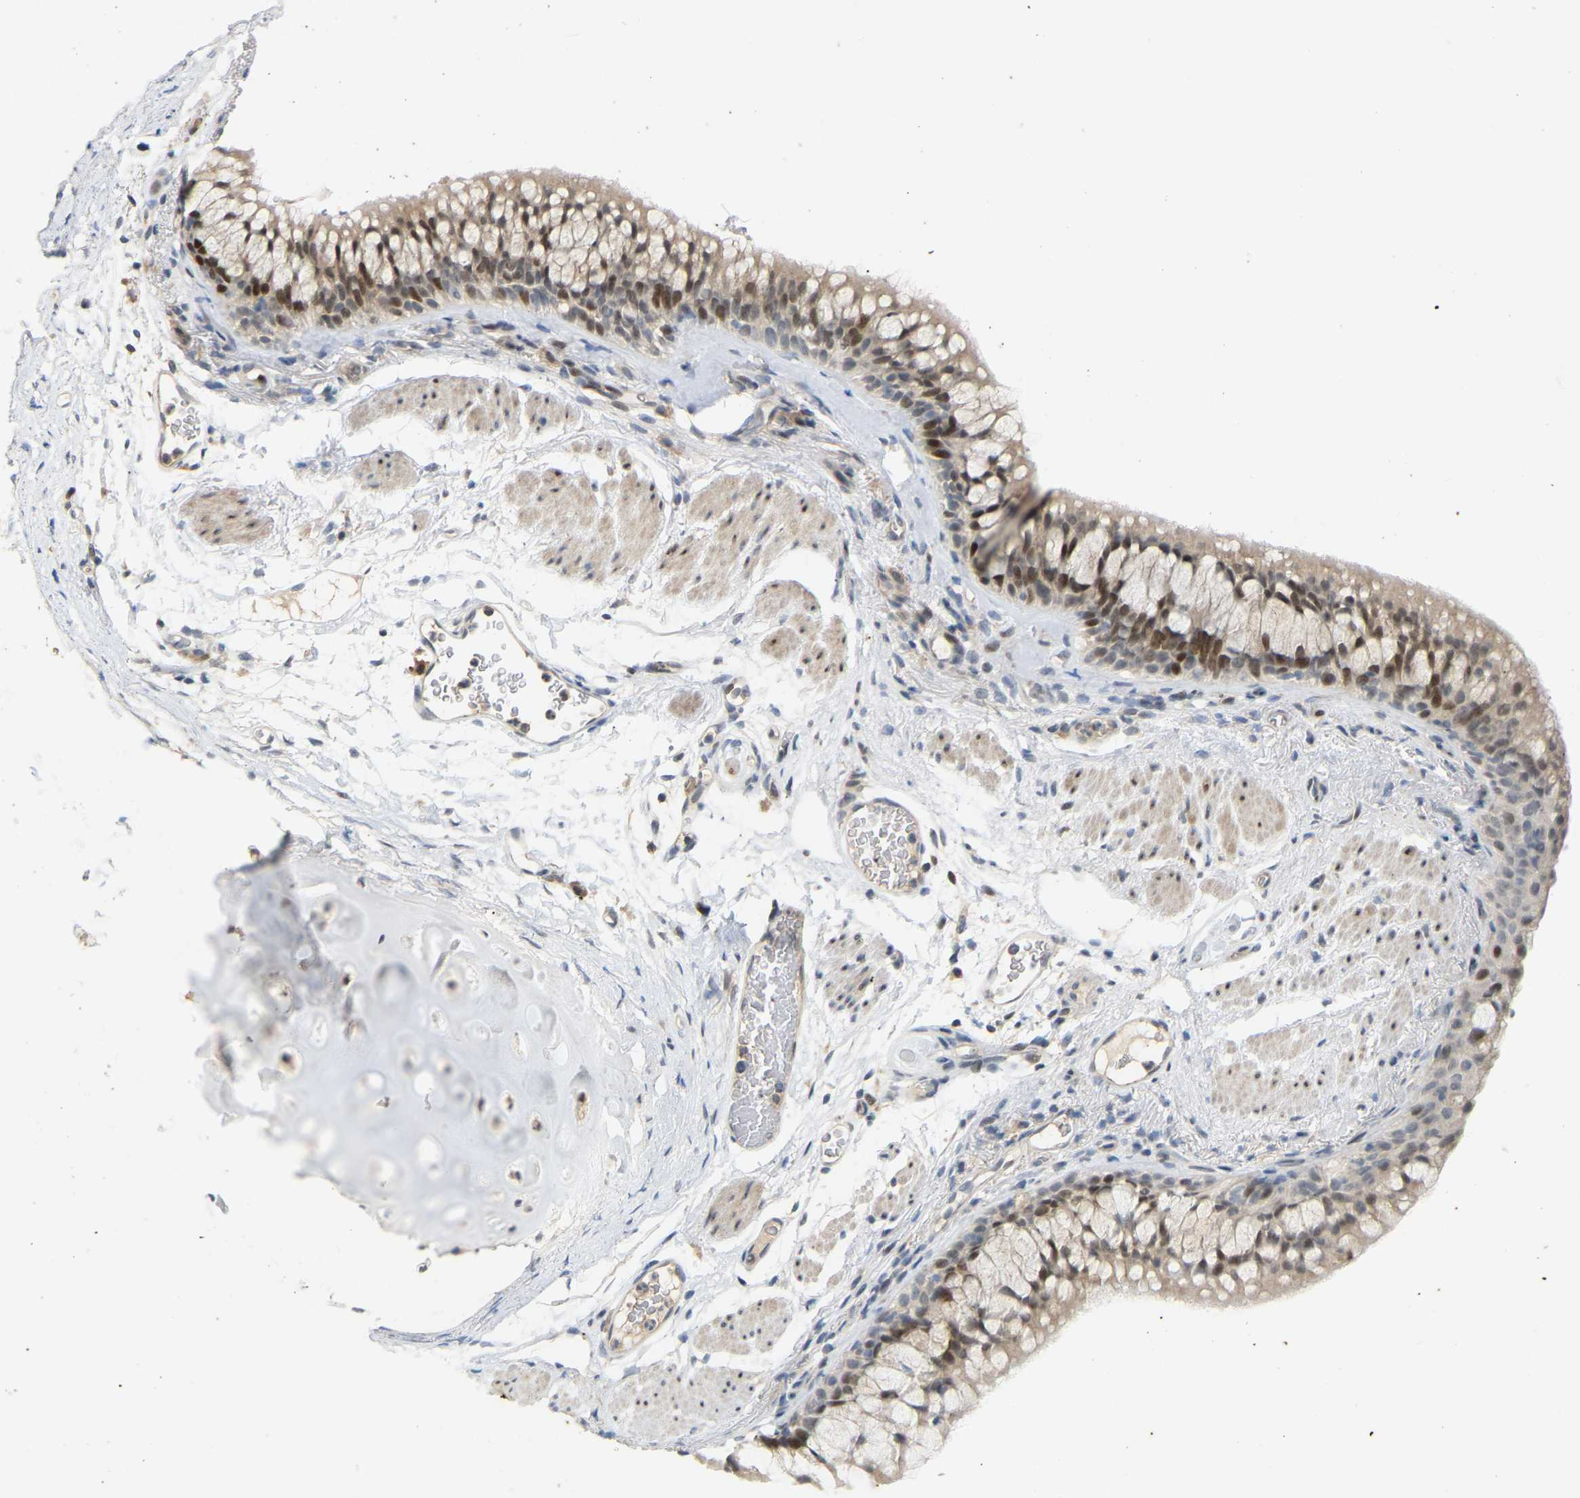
{"staining": {"intensity": "moderate", "quantity": ">75%", "location": "cytoplasmic/membranous,nuclear"}, "tissue": "bronchus", "cell_type": "Respiratory epithelial cells", "image_type": "normal", "snomed": [{"axis": "morphology", "description": "Normal tissue, NOS"}, {"axis": "topography", "description": "Cartilage tissue"}, {"axis": "topography", "description": "Bronchus"}], "caption": "Normal bronchus was stained to show a protein in brown. There is medium levels of moderate cytoplasmic/membranous,nuclear positivity in approximately >75% of respiratory epithelial cells. Nuclei are stained in blue.", "gene": "PTPN4", "patient": {"sex": "female", "age": 53}}